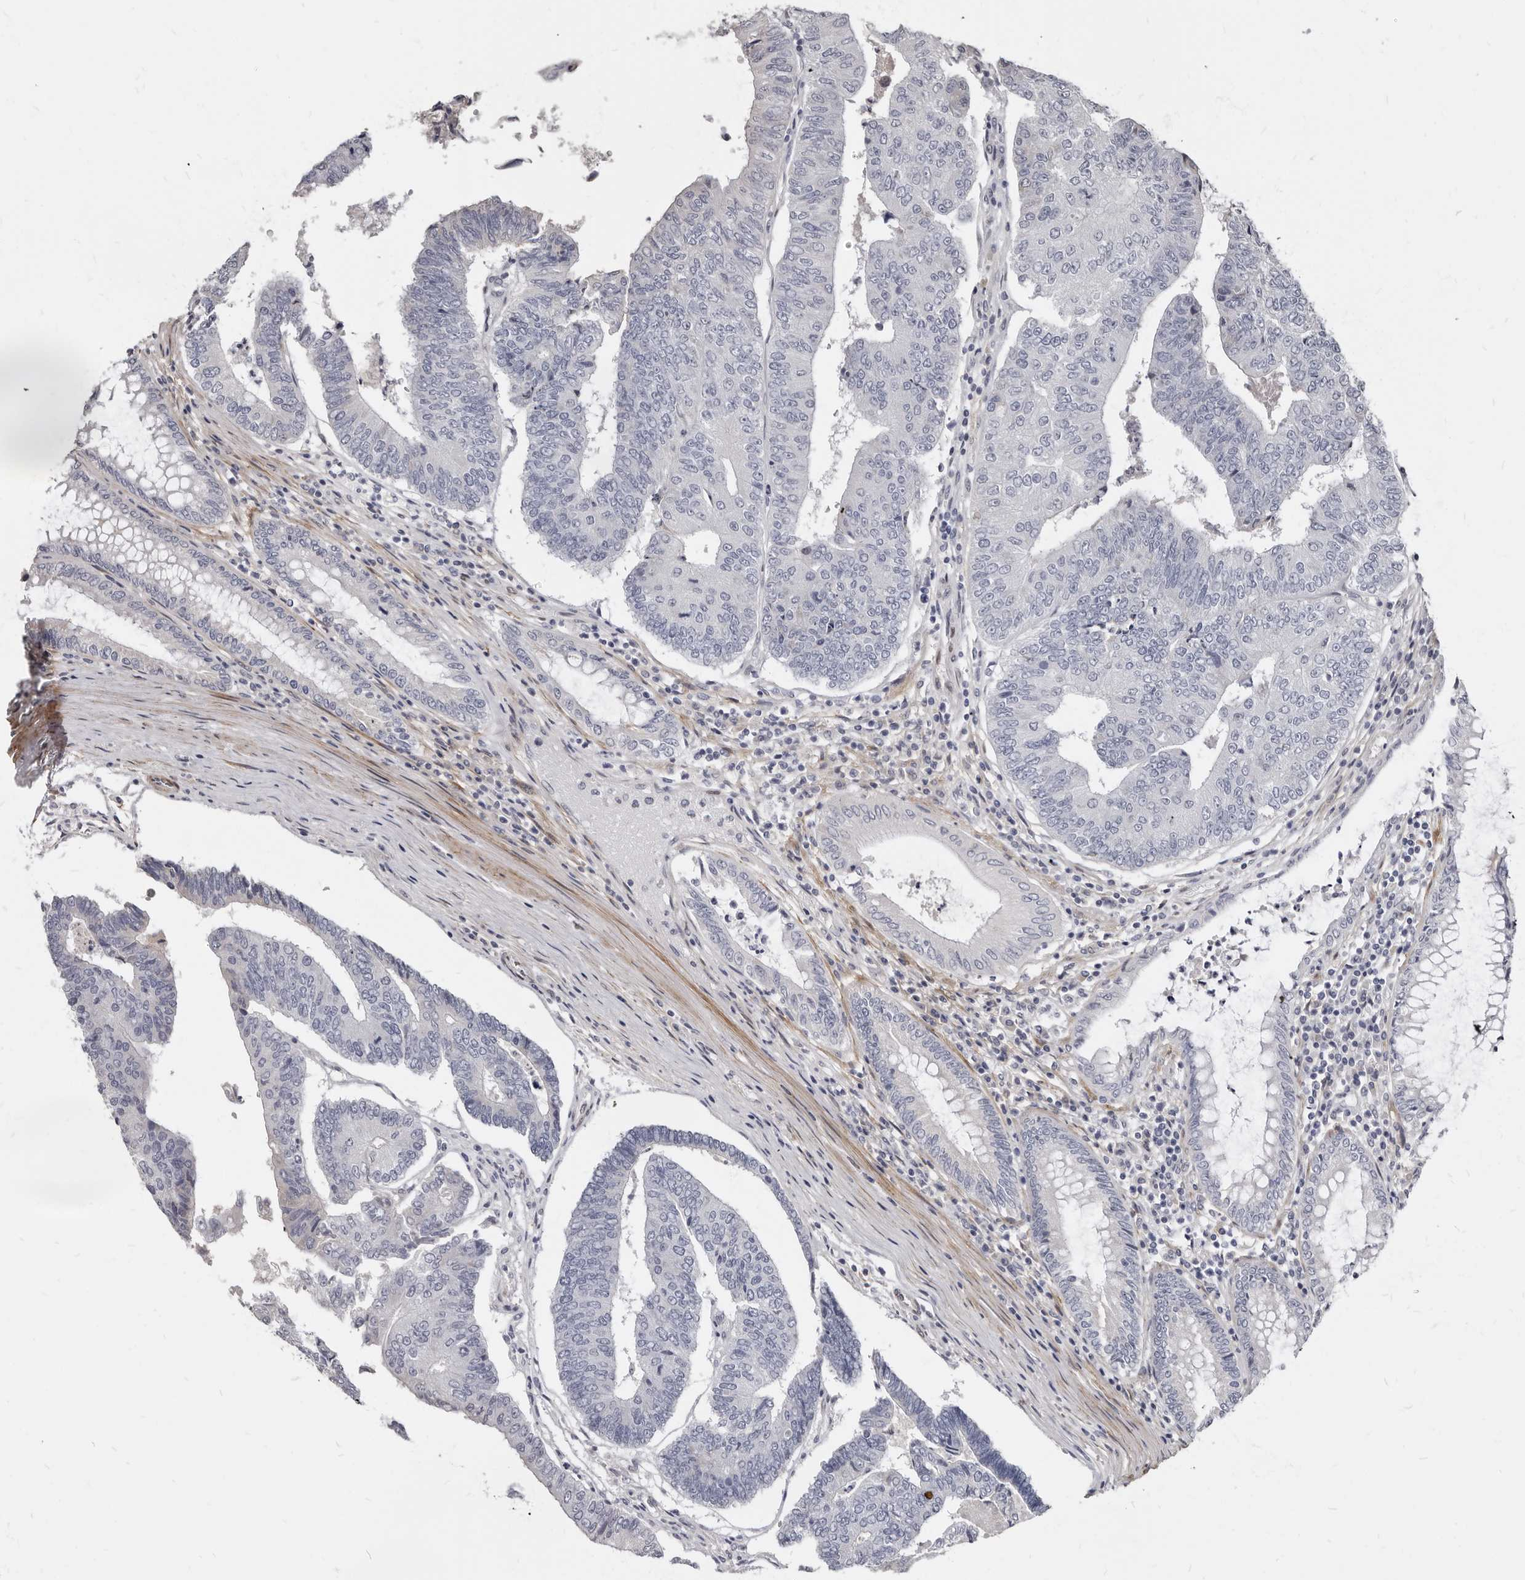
{"staining": {"intensity": "negative", "quantity": "none", "location": "none"}, "tissue": "colorectal cancer", "cell_type": "Tumor cells", "image_type": "cancer", "snomed": [{"axis": "morphology", "description": "Adenocarcinoma, NOS"}, {"axis": "topography", "description": "Colon"}], "caption": "High magnification brightfield microscopy of colorectal cancer stained with DAB (brown) and counterstained with hematoxylin (blue): tumor cells show no significant expression.", "gene": "MRGPRF", "patient": {"sex": "female", "age": 67}}